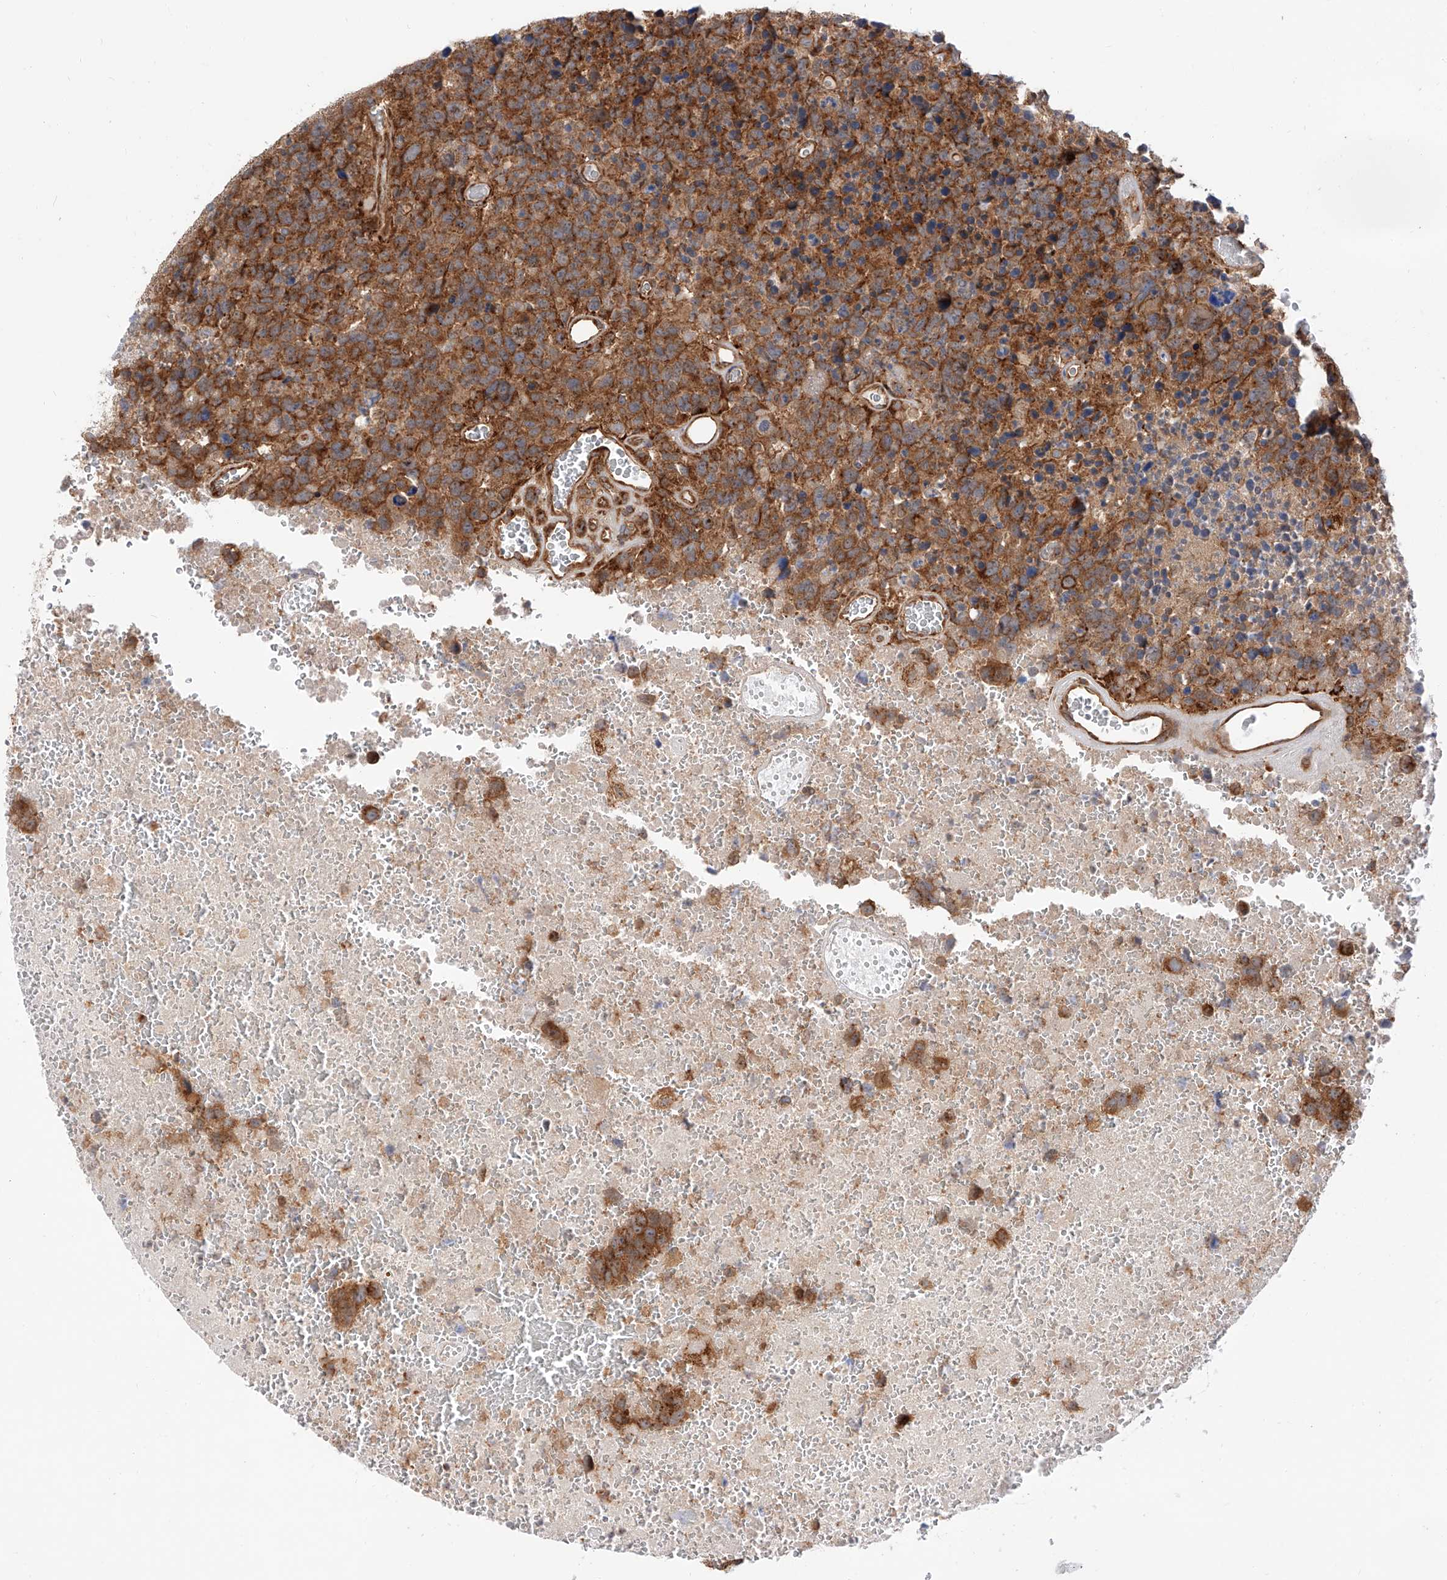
{"staining": {"intensity": "strong", "quantity": ">75%", "location": "cytoplasmic/membranous"}, "tissue": "glioma", "cell_type": "Tumor cells", "image_type": "cancer", "snomed": [{"axis": "morphology", "description": "Glioma, malignant, High grade"}, {"axis": "topography", "description": "Brain"}], "caption": "Immunohistochemical staining of human glioma displays high levels of strong cytoplasmic/membranous protein staining in about >75% of tumor cells.", "gene": "ISCA2", "patient": {"sex": "male", "age": 69}}